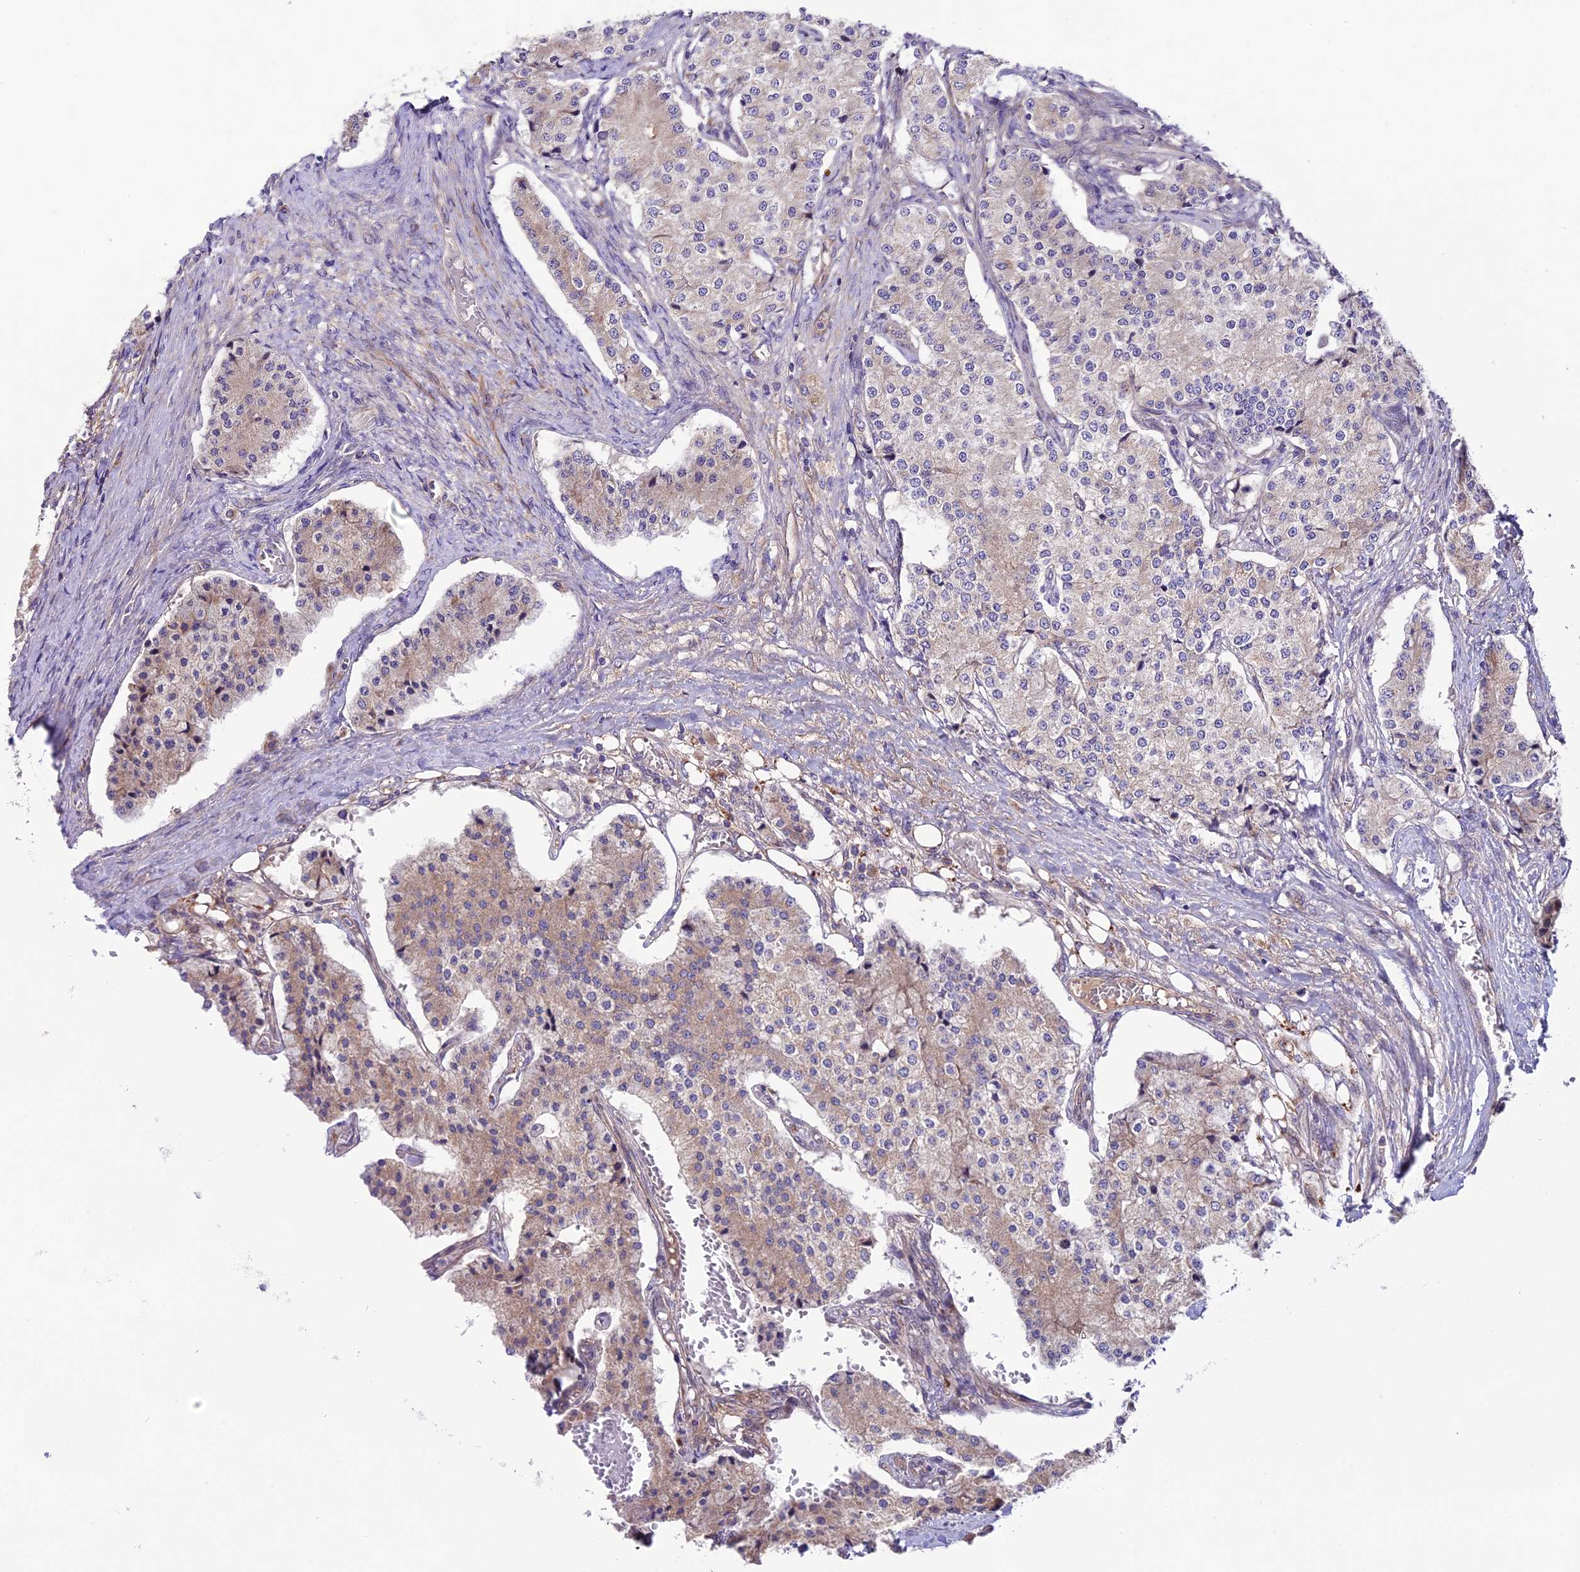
{"staining": {"intensity": "weak", "quantity": "<25%", "location": "cytoplasmic/membranous"}, "tissue": "carcinoid", "cell_type": "Tumor cells", "image_type": "cancer", "snomed": [{"axis": "morphology", "description": "Carcinoid, malignant, NOS"}, {"axis": "topography", "description": "Colon"}], "caption": "Immunohistochemistry photomicrograph of malignant carcinoid stained for a protein (brown), which shows no positivity in tumor cells.", "gene": "COG8", "patient": {"sex": "female", "age": 52}}